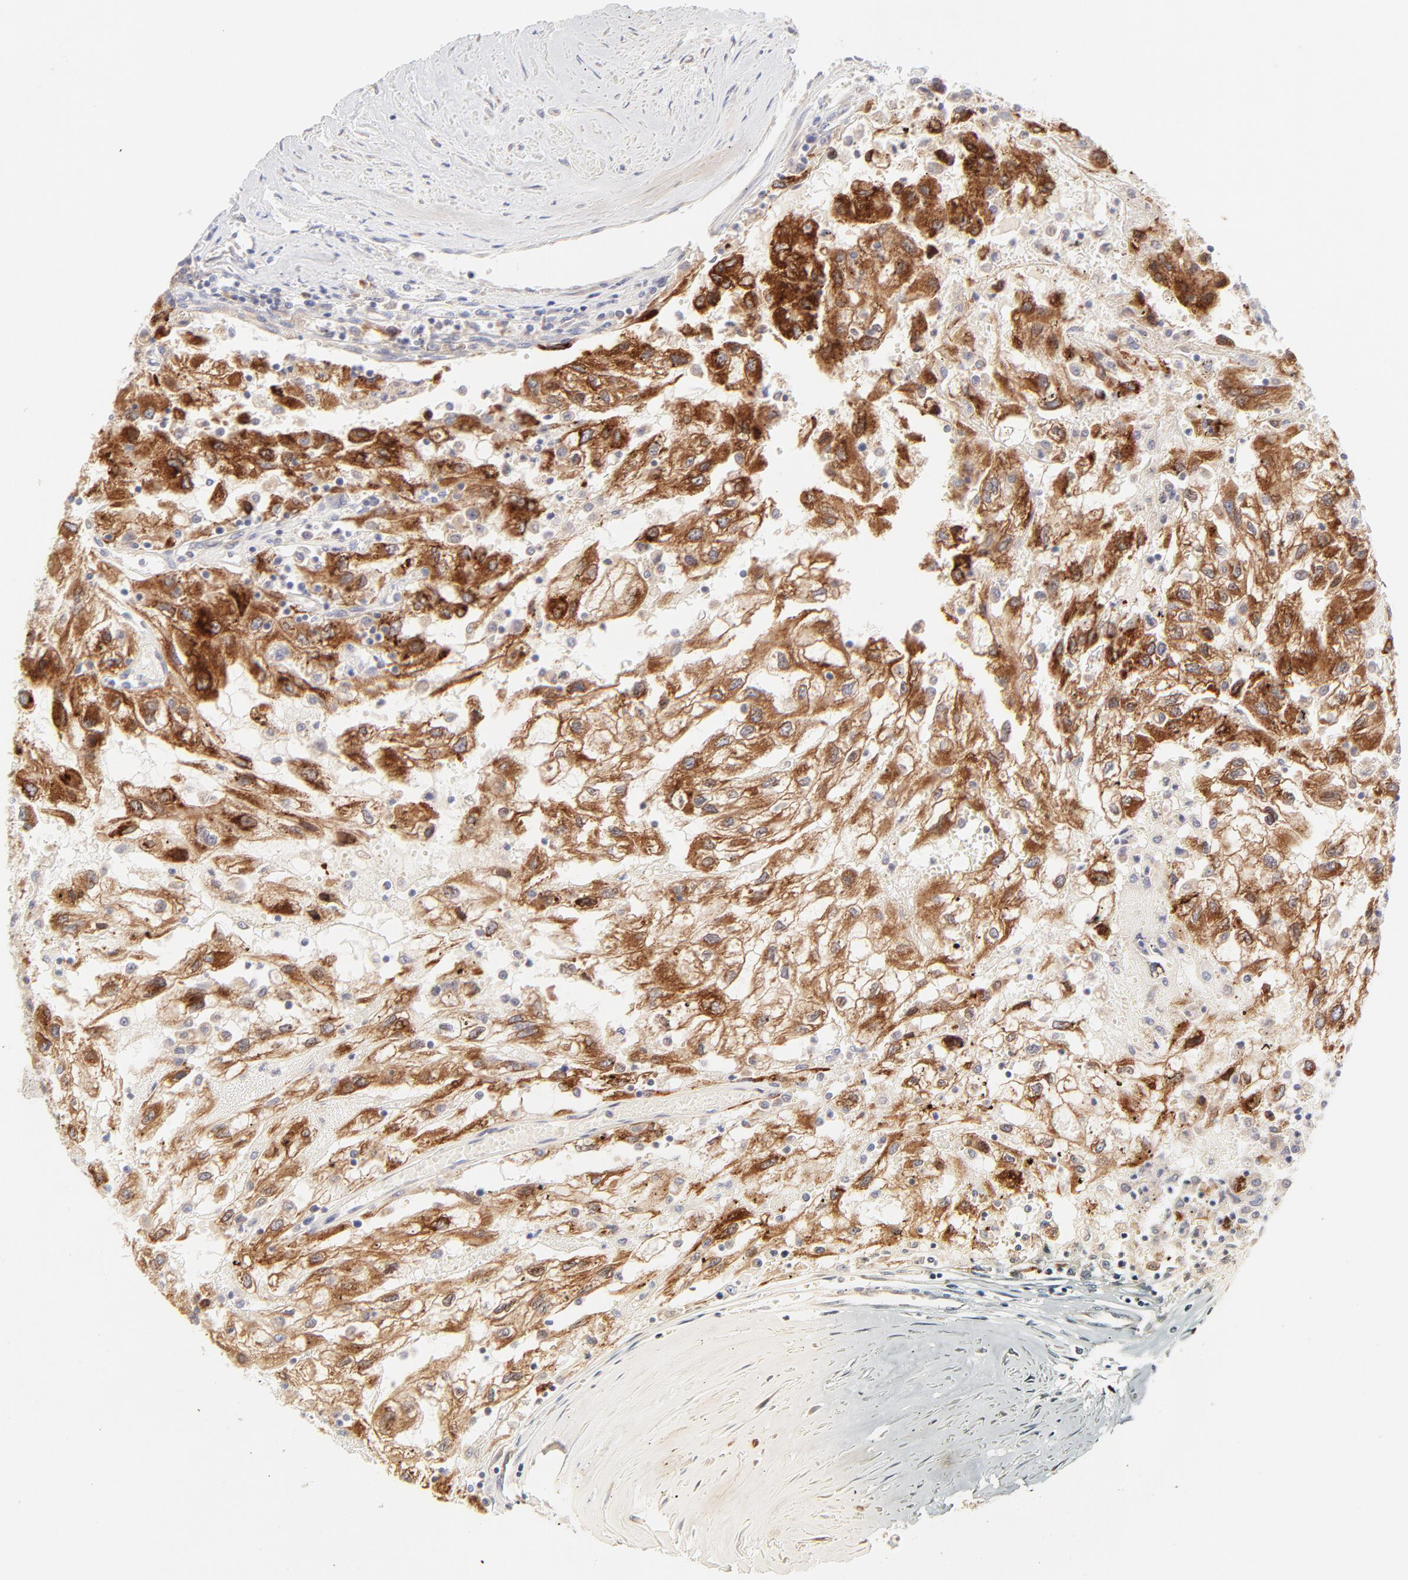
{"staining": {"intensity": "strong", "quantity": ">75%", "location": "cytoplasmic/membranous"}, "tissue": "renal cancer", "cell_type": "Tumor cells", "image_type": "cancer", "snomed": [{"axis": "morphology", "description": "Normal tissue, NOS"}, {"axis": "morphology", "description": "Adenocarcinoma, NOS"}, {"axis": "topography", "description": "Kidney"}], "caption": "Renal cancer was stained to show a protein in brown. There is high levels of strong cytoplasmic/membranous expression in approximately >75% of tumor cells.", "gene": "RPS6KA1", "patient": {"sex": "male", "age": 71}}